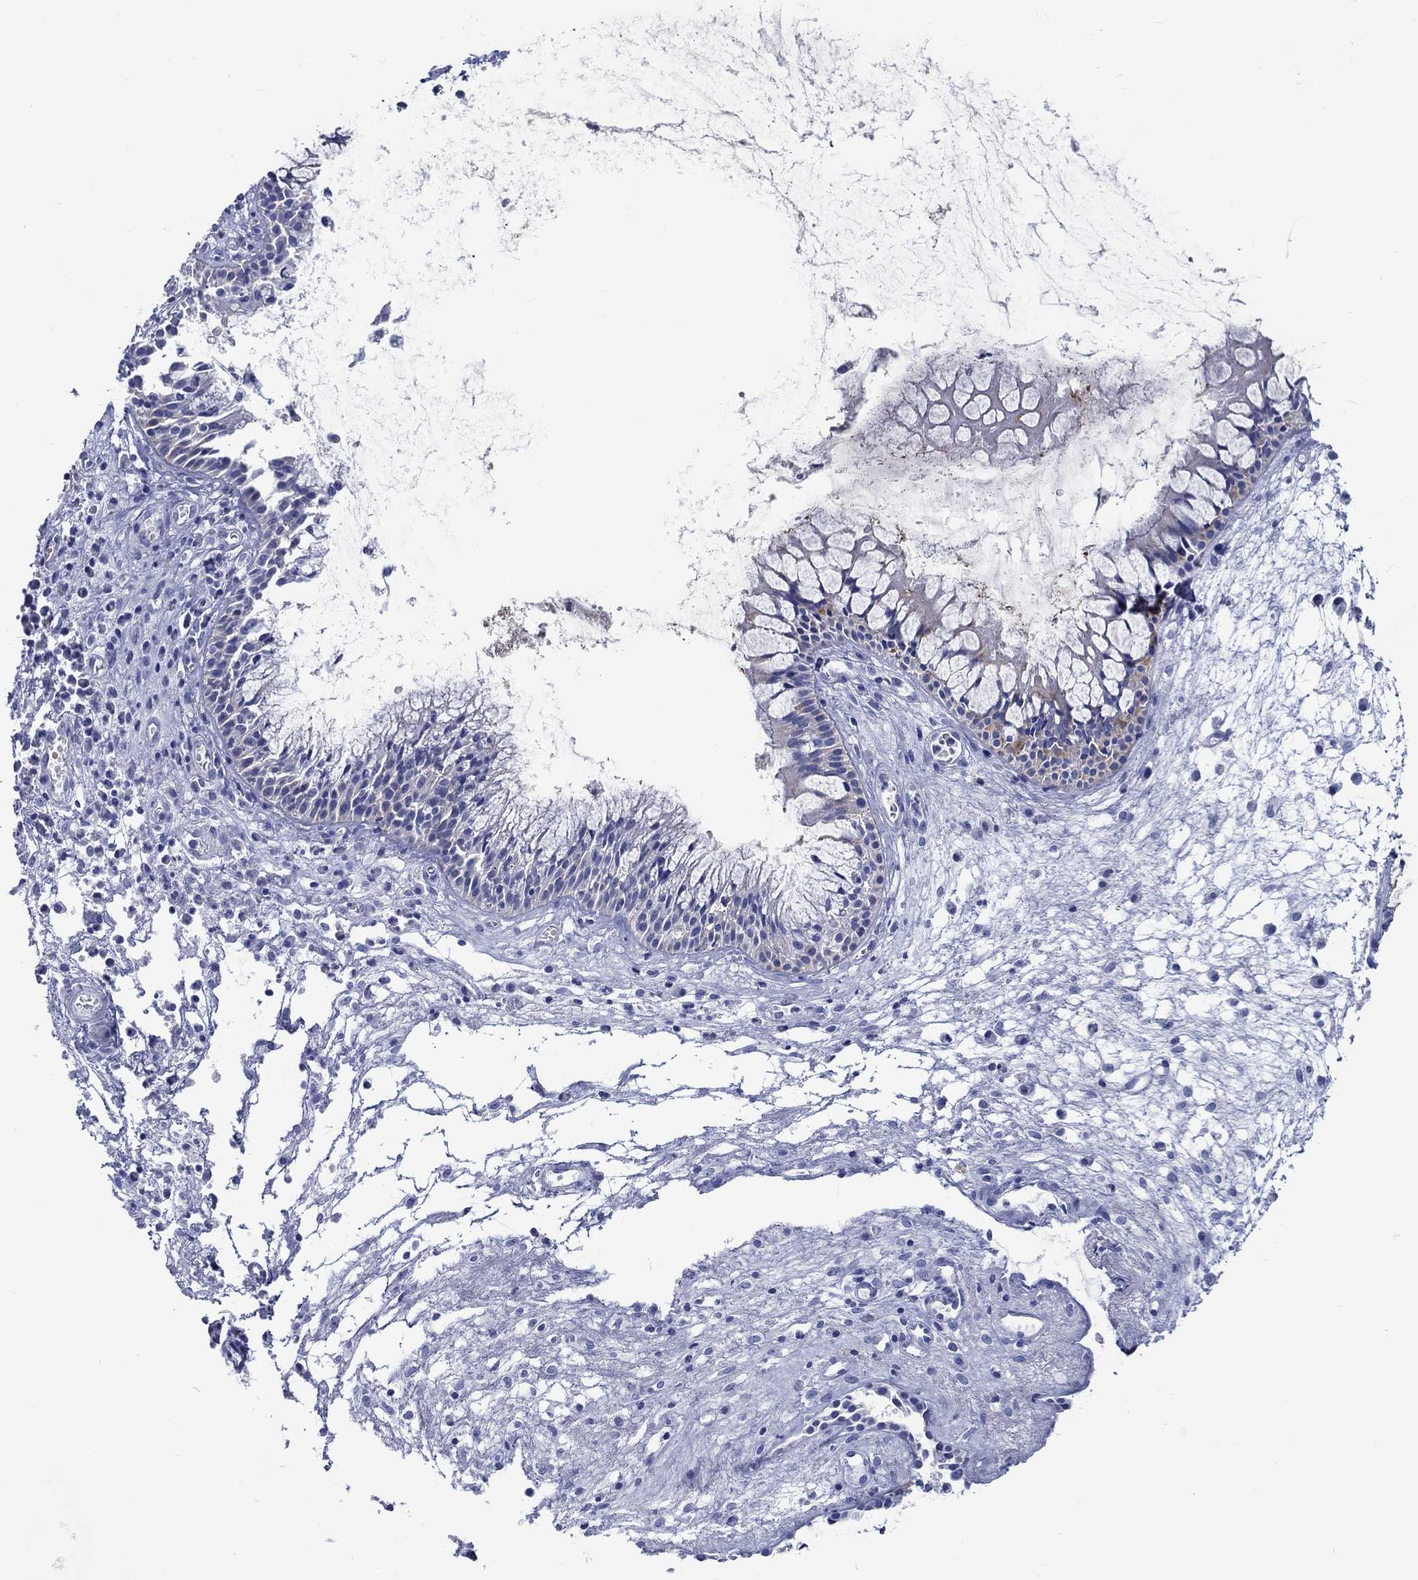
{"staining": {"intensity": "negative", "quantity": "none", "location": "none"}, "tissue": "nasopharynx", "cell_type": "Respiratory epithelial cells", "image_type": "normal", "snomed": [{"axis": "morphology", "description": "Normal tissue, NOS"}, {"axis": "topography", "description": "Nasopharynx"}], "caption": "An image of nasopharynx stained for a protein demonstrates no brown staining in respiratory epithelial cells. The staining is performed using DAB brown chromogen with nuclei counter-stained in using hematoxylin.", "gene": "FBXO2", "patient": {"sex": "female", "age": 47}}